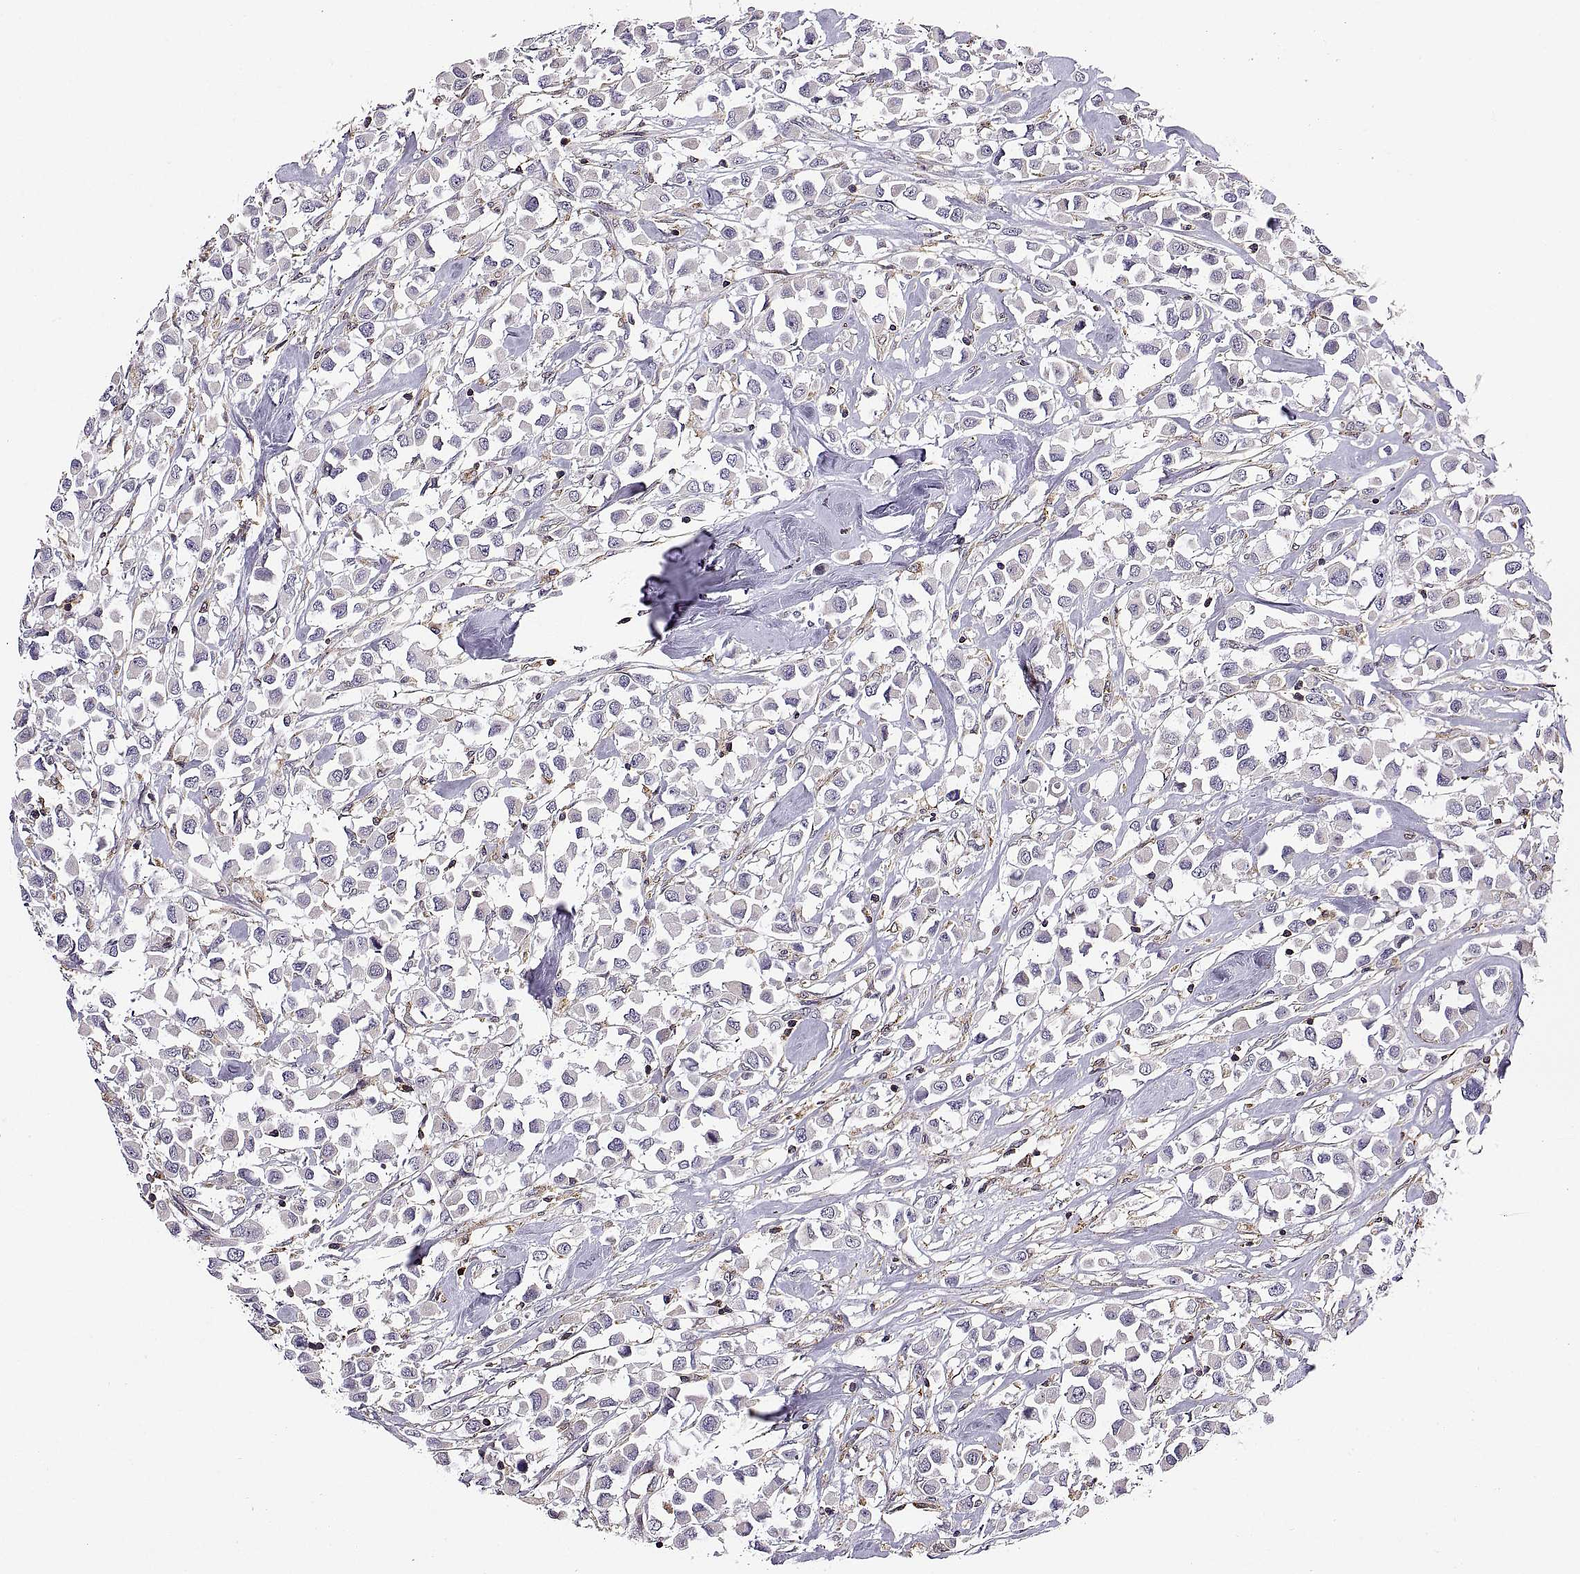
{"staining": {"intensity": "negative", "quantity": "none", "location": "none"}, "tissue": "breast cancer", "cell_type": "Tumor cells", "image_type": "cancer", "snomed": [{"axis": "morphology", "description": "Duct carcinoma"}, {"axis": "topography", "description": "Breast"}], "caption": "This is an immunohistochemistry histopathology image of human breast invasive ductal carcinoma. There is no positivity in tumor cells.", "gene": "ACAP1", "patient": {"sex": "female", "age": 61}}